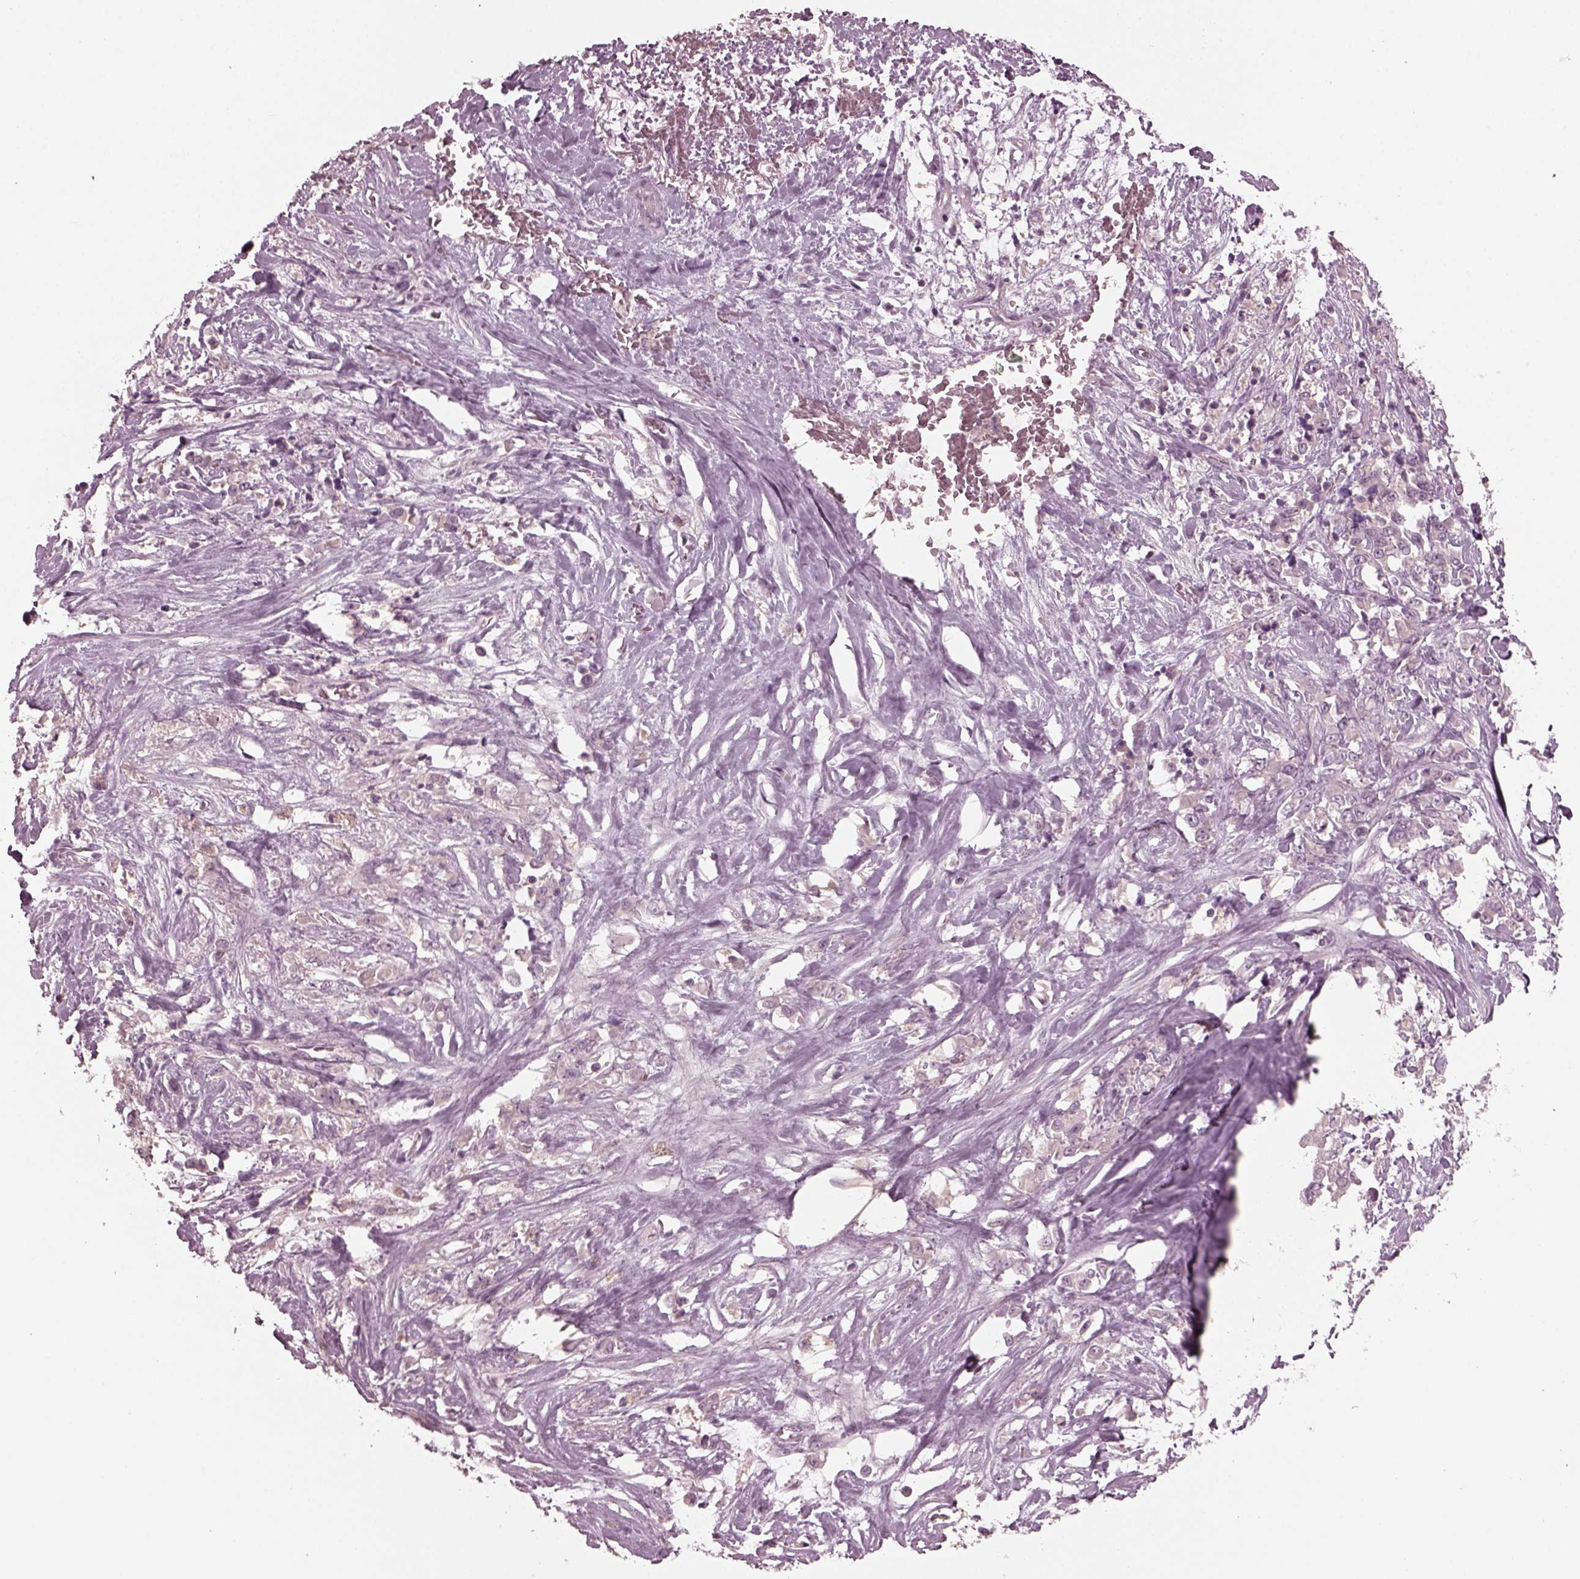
{"staining": {"intensity": "negative", "quantity": "none", "location": "none"}, "tissue": "stomach cancer", "cell_type": "Tumor cells", "image_type": "cancer", "snomed": [{"axis": "morphology", "description": "Adenocarcinoma, NOS"}, {"axis": "topography", "description": "Stomach"}], "caption": "This is a micrograph of immunohistochemistry staining of adenocarcinoma (stomach), which shows no staining in tumor cells. (Stains: DAB (3,3'-diaminobenzidine) immunohistochemistry (IHC) with hematoxylin counter stain, Microscopy: brightfield microscopy at high magnification).", "gene": "PORCN", "patient": {"sex": "female", "age": 76}}